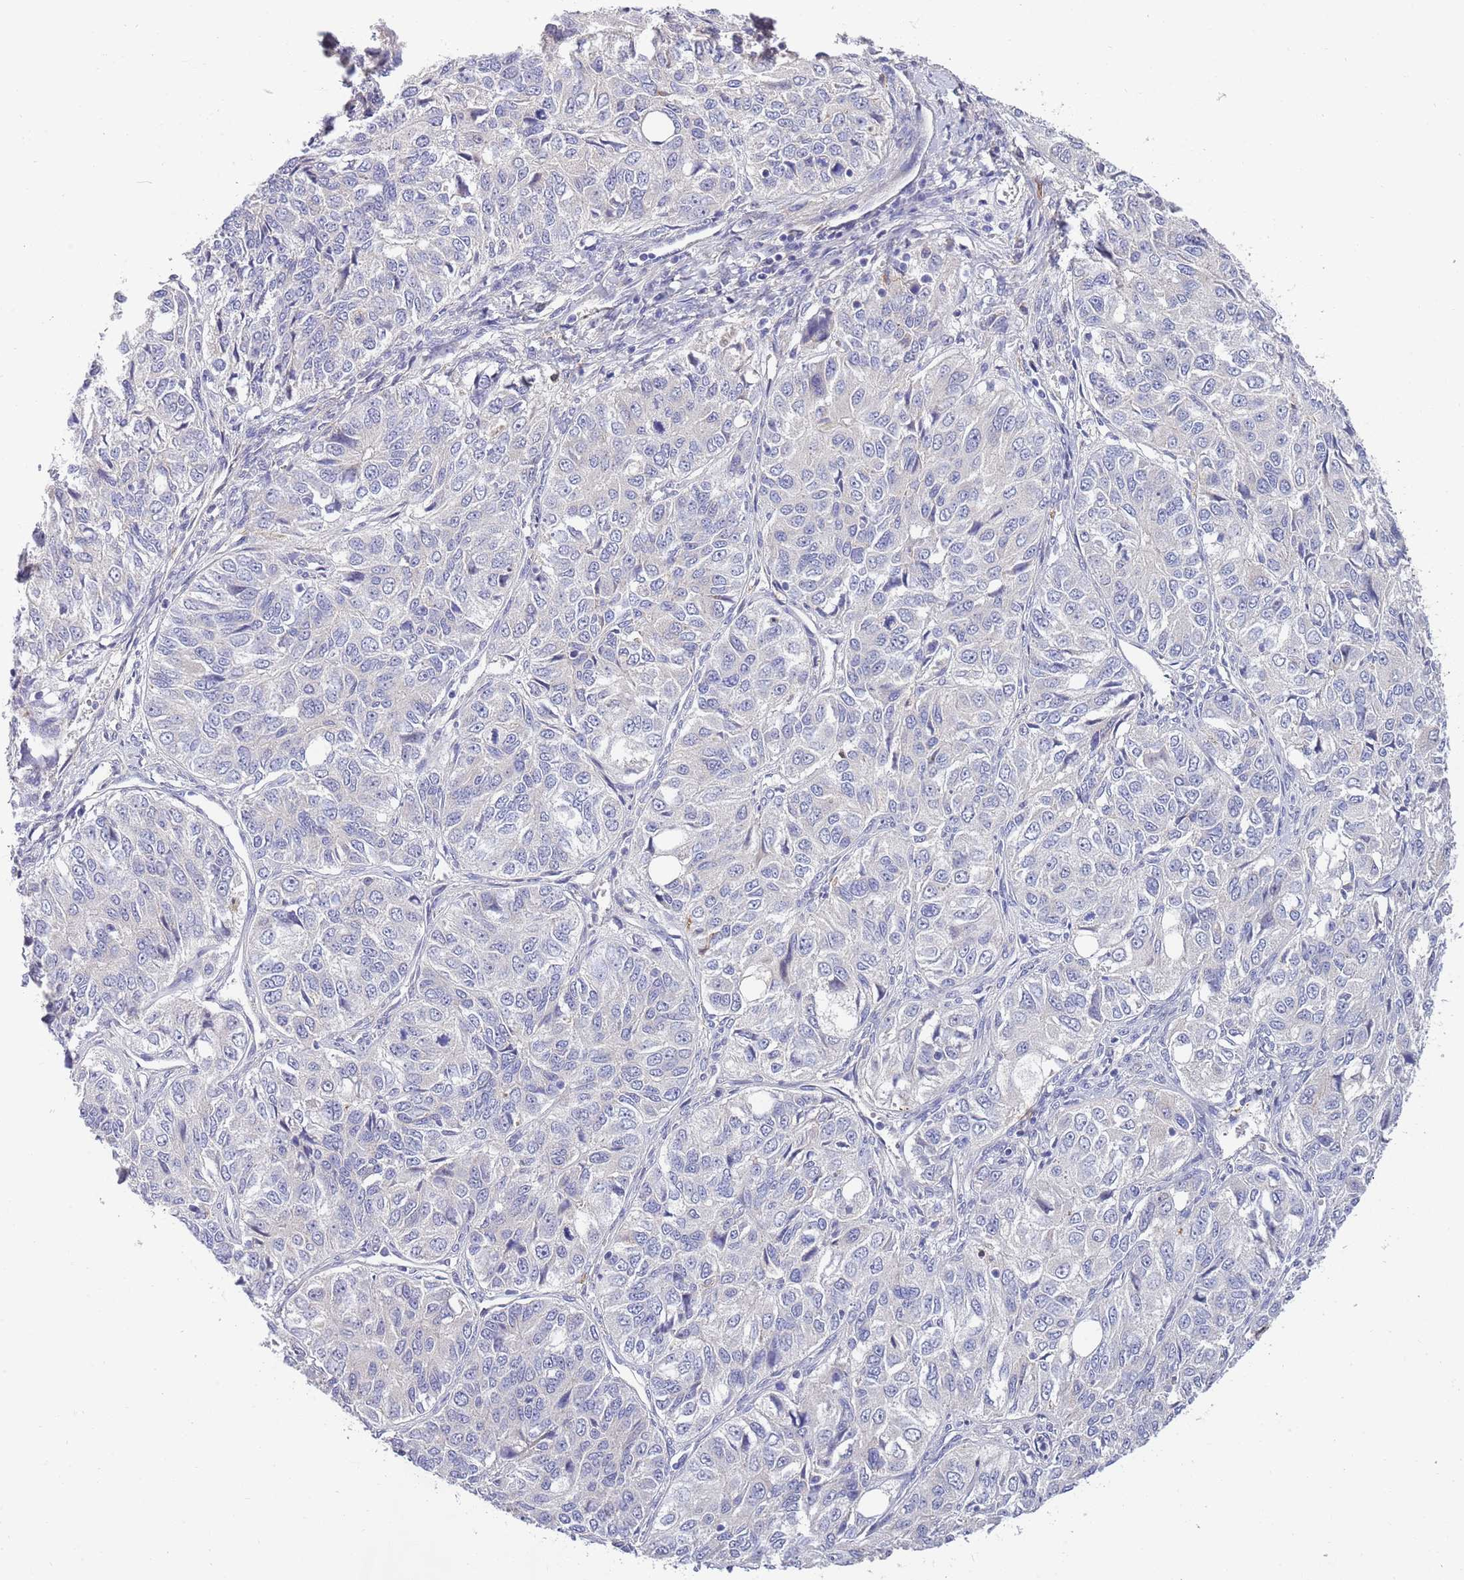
{"staining": {"intensity": "negative", "quantity": "none", "location": "none"}, "tissue": "ovarian cancer", "cell_type": "Tumor cells", "image_type": "cancer", "snomed": [{"axis": "morphology", "description": "Carcinoma, endometroid"}, {"axis": "topography", "description": "Ovary"}], "caption": "This histopathology image is of endometroid carcinoma (ovarian) stained with immunohistochemistry (IHC) to label a protein in brown with the nuclei are counter-stained blue. There is no expression in tumor cells. The staining was performed using DAB (3,3'-diaminobenzidine) to visualize the protein expression in brown, while the nuclei were stained in blue with hematoxylin (Magnification: 20x).", "gene": "NLRP6", "patient": {"sex": "female", "age": 51}}